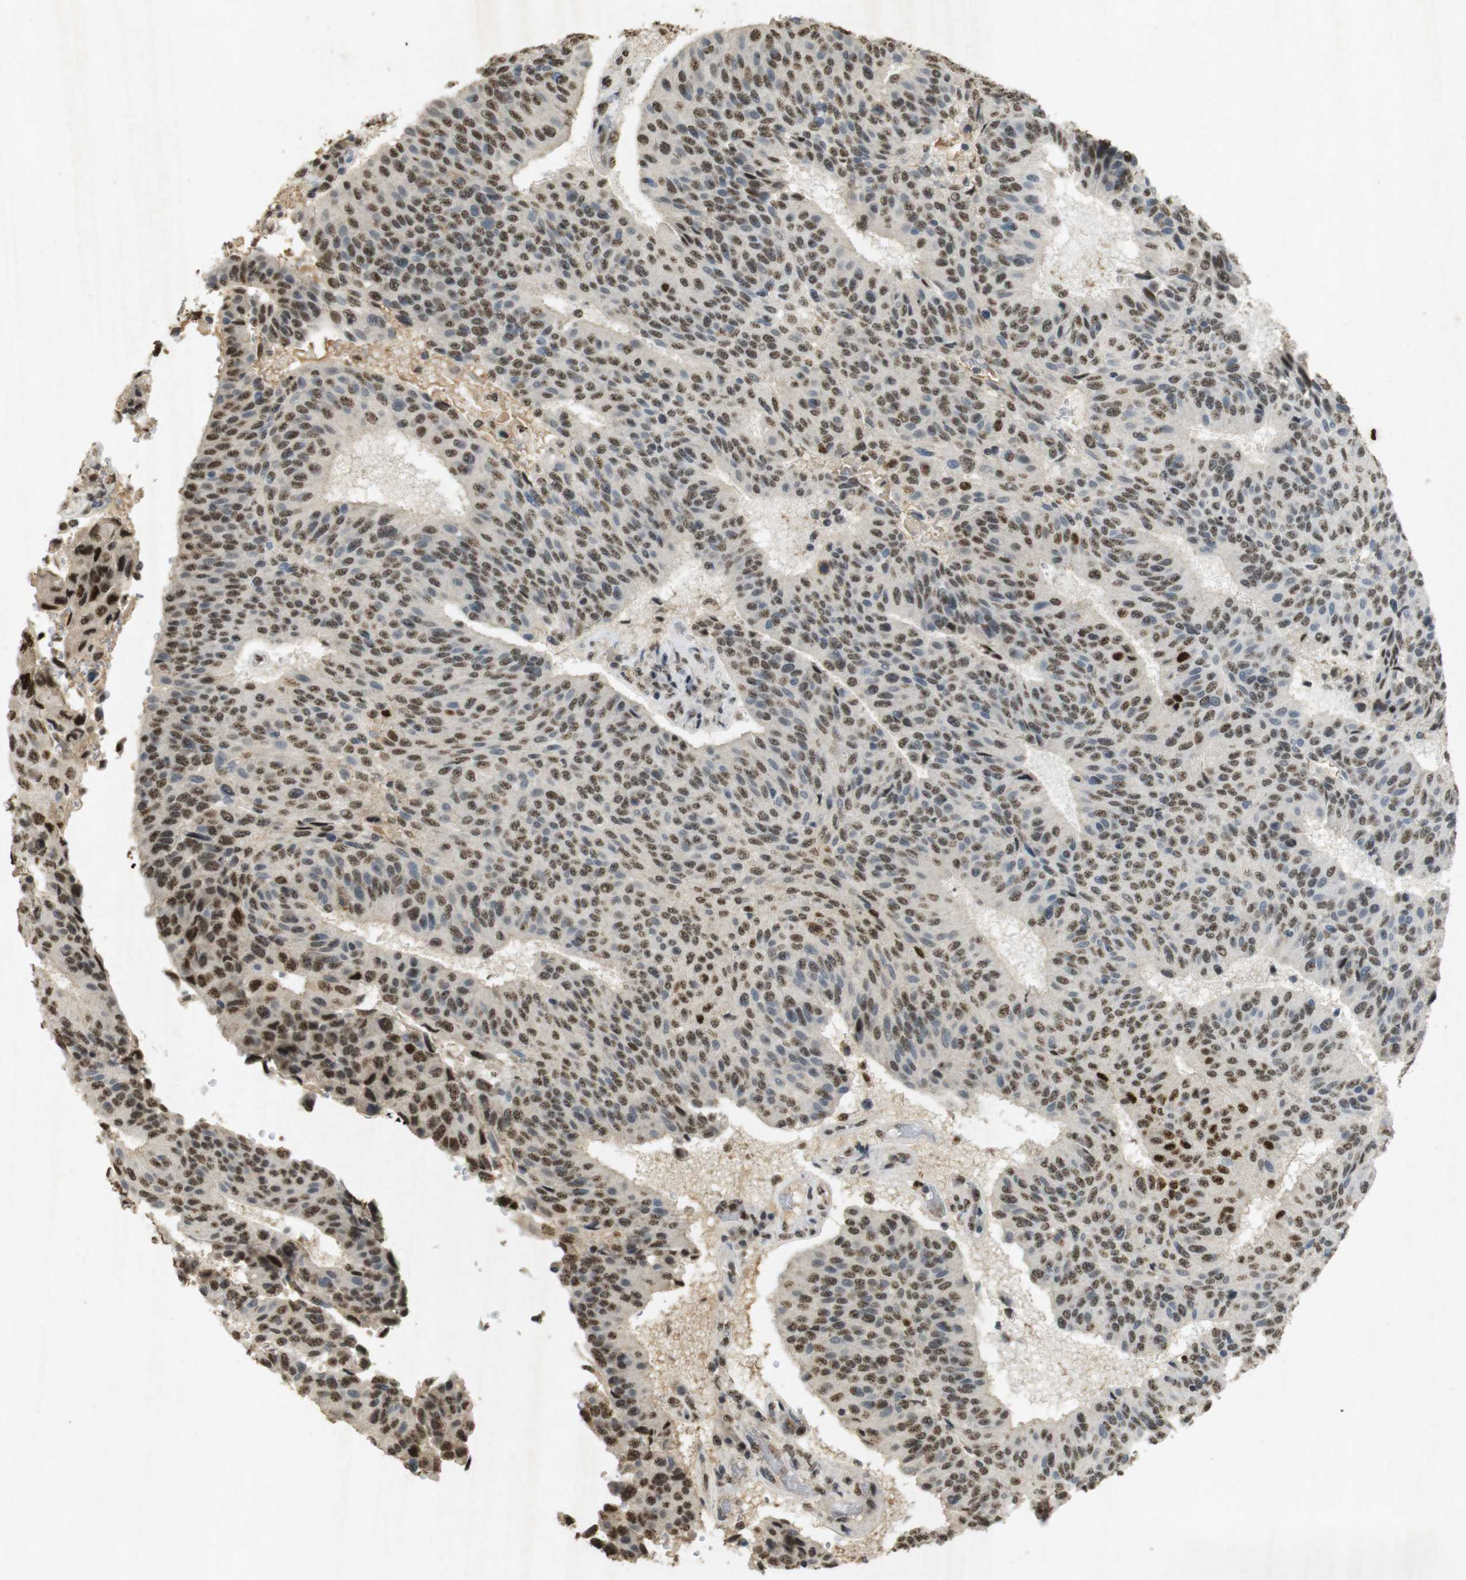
{"staining": {"intensity": "moderate", "quantity": ">75%", "location": "nuclear"}, "tissue": "urothelial cancer", "cell_type": "Tumor cells", "image_type": "cancer", "snomed": [{"axis": "morphology", "description": "Urothelial carcinoma, High grade"}, {"axis": "topography", "description": "Urinary bladder"}], "caption": "A high-resolution image shows IHC staining of high-grade urothelial carcinoma, which shows moderate nuclear positivity in approximately >75% of tumor cells.", "gene": "GATA4", "patient": {"sex": "male", "age": 66}}